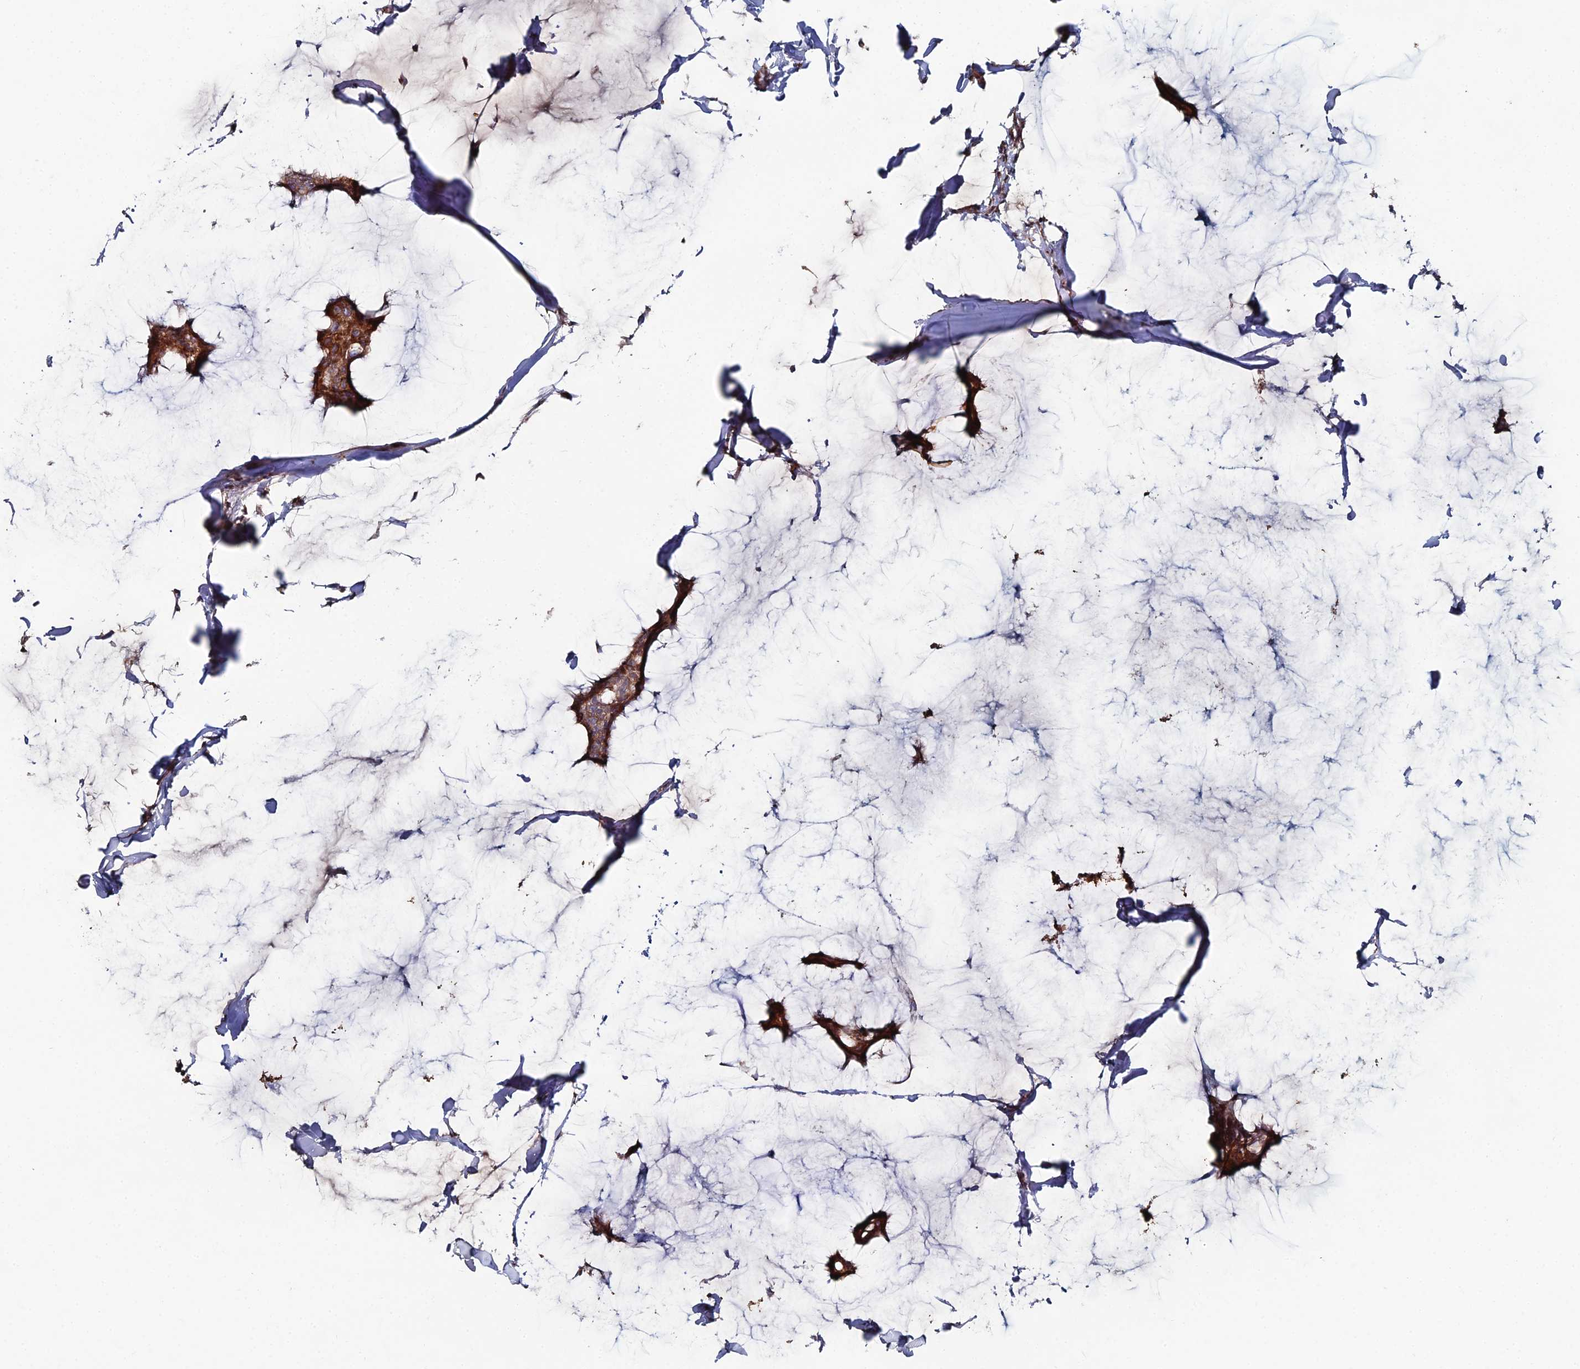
{"staining": {"intensity": "moderate", "quantity": ">75%", "location": "cytoplasmic/membranous"}, "tissue": "breast cancer", "cell_type": "Tumor cells", "image_type": "cancer", "snomed": [{"axis": "morphology", "description": "Duct carcinoma"}, {"axis": "topography", "description": "Breast"}], "caption": "About >75% of tumor cells in human breast cancer (intraductal carcinoma) show moderate cytoplasmic/membranous protein expression as visualized by brown immunohistochemical staining.", "gene": "SGMS1", "patient": {"sex": "female", "age": 93}}